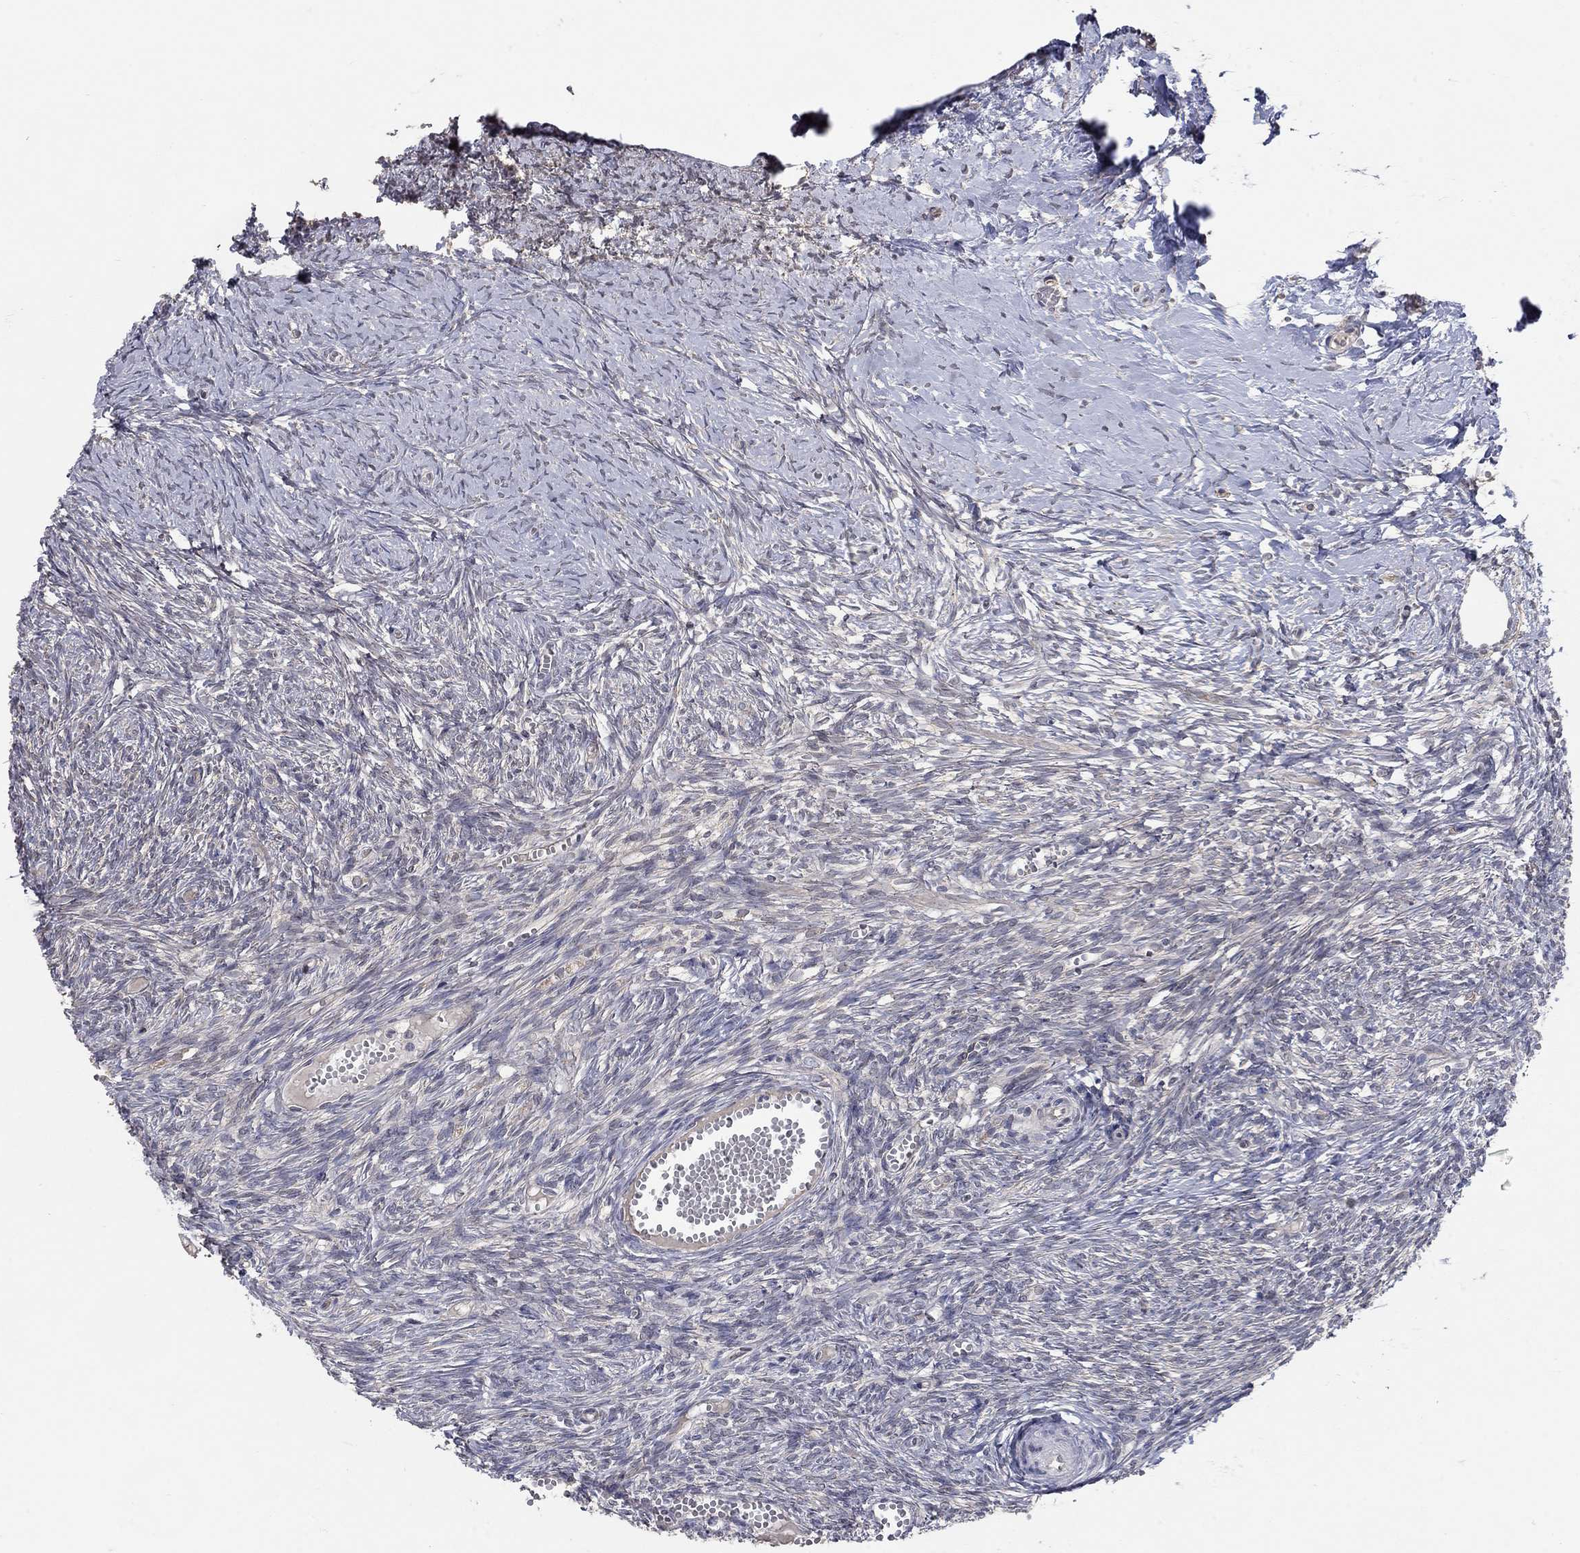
{"staining": {"intensity": "negative", "quantity": "none", "location": "none"}, "tissue": "ovary", "cell_type": "Ovarian stroma cells", "image_type": "normal", "snomed": [{"axis": "morphology", "description": "Normal tissue, NOS"}, {"axis": "topography", "description": "Ovary"}], "caption": "An immunohistochemistry (IHC) image of normal ovary is shown. There is no staining in ovarian stroma cells of ovary.", "gene": "WASF3", "patient": {"sex": "female", "age": 43}}